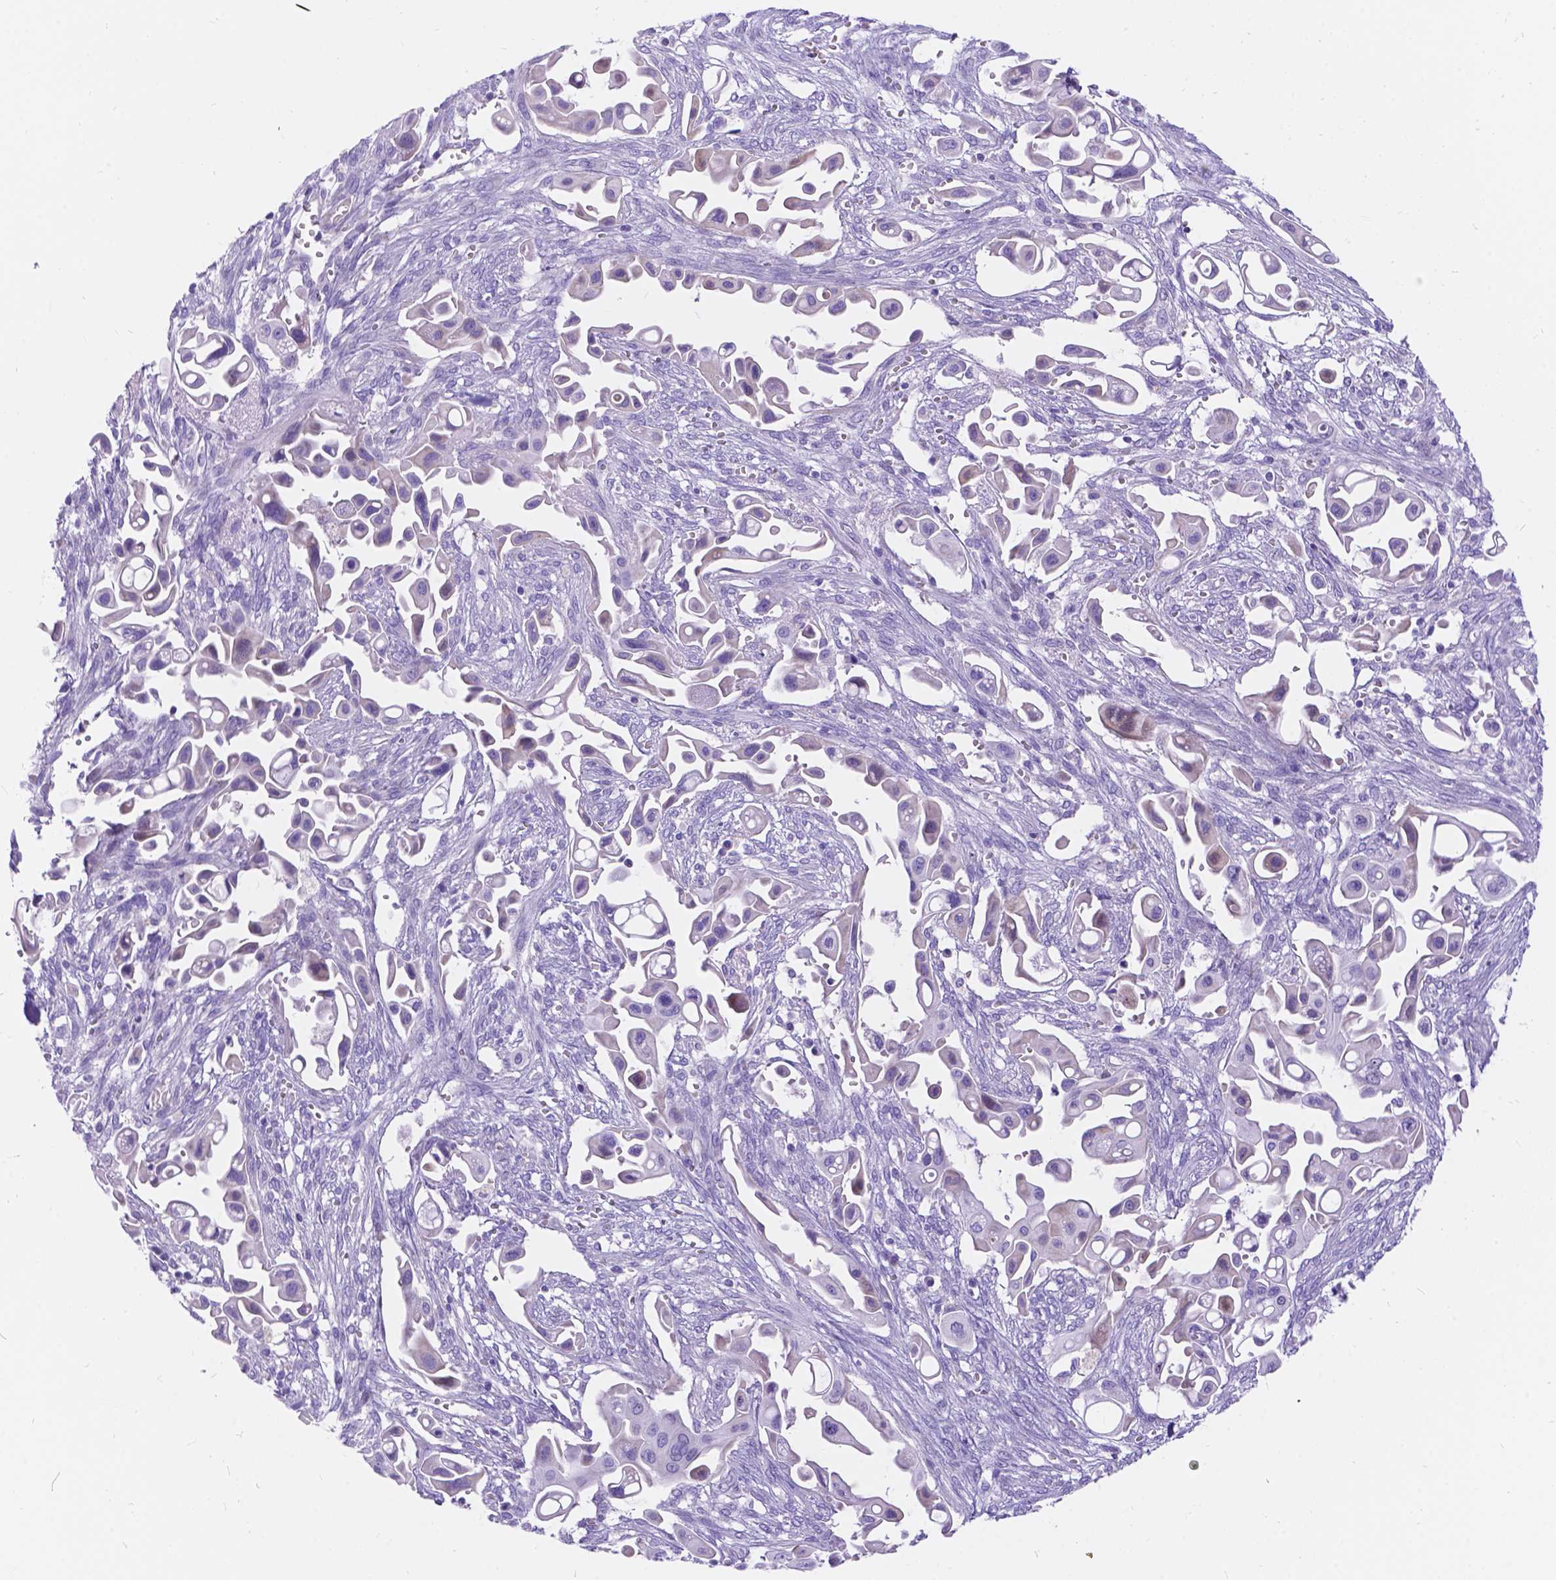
{"staining": {"intensity": "negative", "quantity": "none", "location": "none"}, "tissue": "pancreatic cancer", "cell_type": "Tumor cells", "image_type": "cancer", "snomed": [{"axis": "morphology", "description": "Adenocarcinoma, NOS"}, {"axis": "topography", "description": "Pancreas"}], "caption": "High magnification brightfield microscopy of adenocarcinoma (pancreatic) stained with DAB (3,3'-diaminobenzidine) (brown) and counterstained with hematoxylin (blue): tumor cells show no significant staining.", "gene": "KLHL10", "patient": {"sex": "male", "age": 50}}